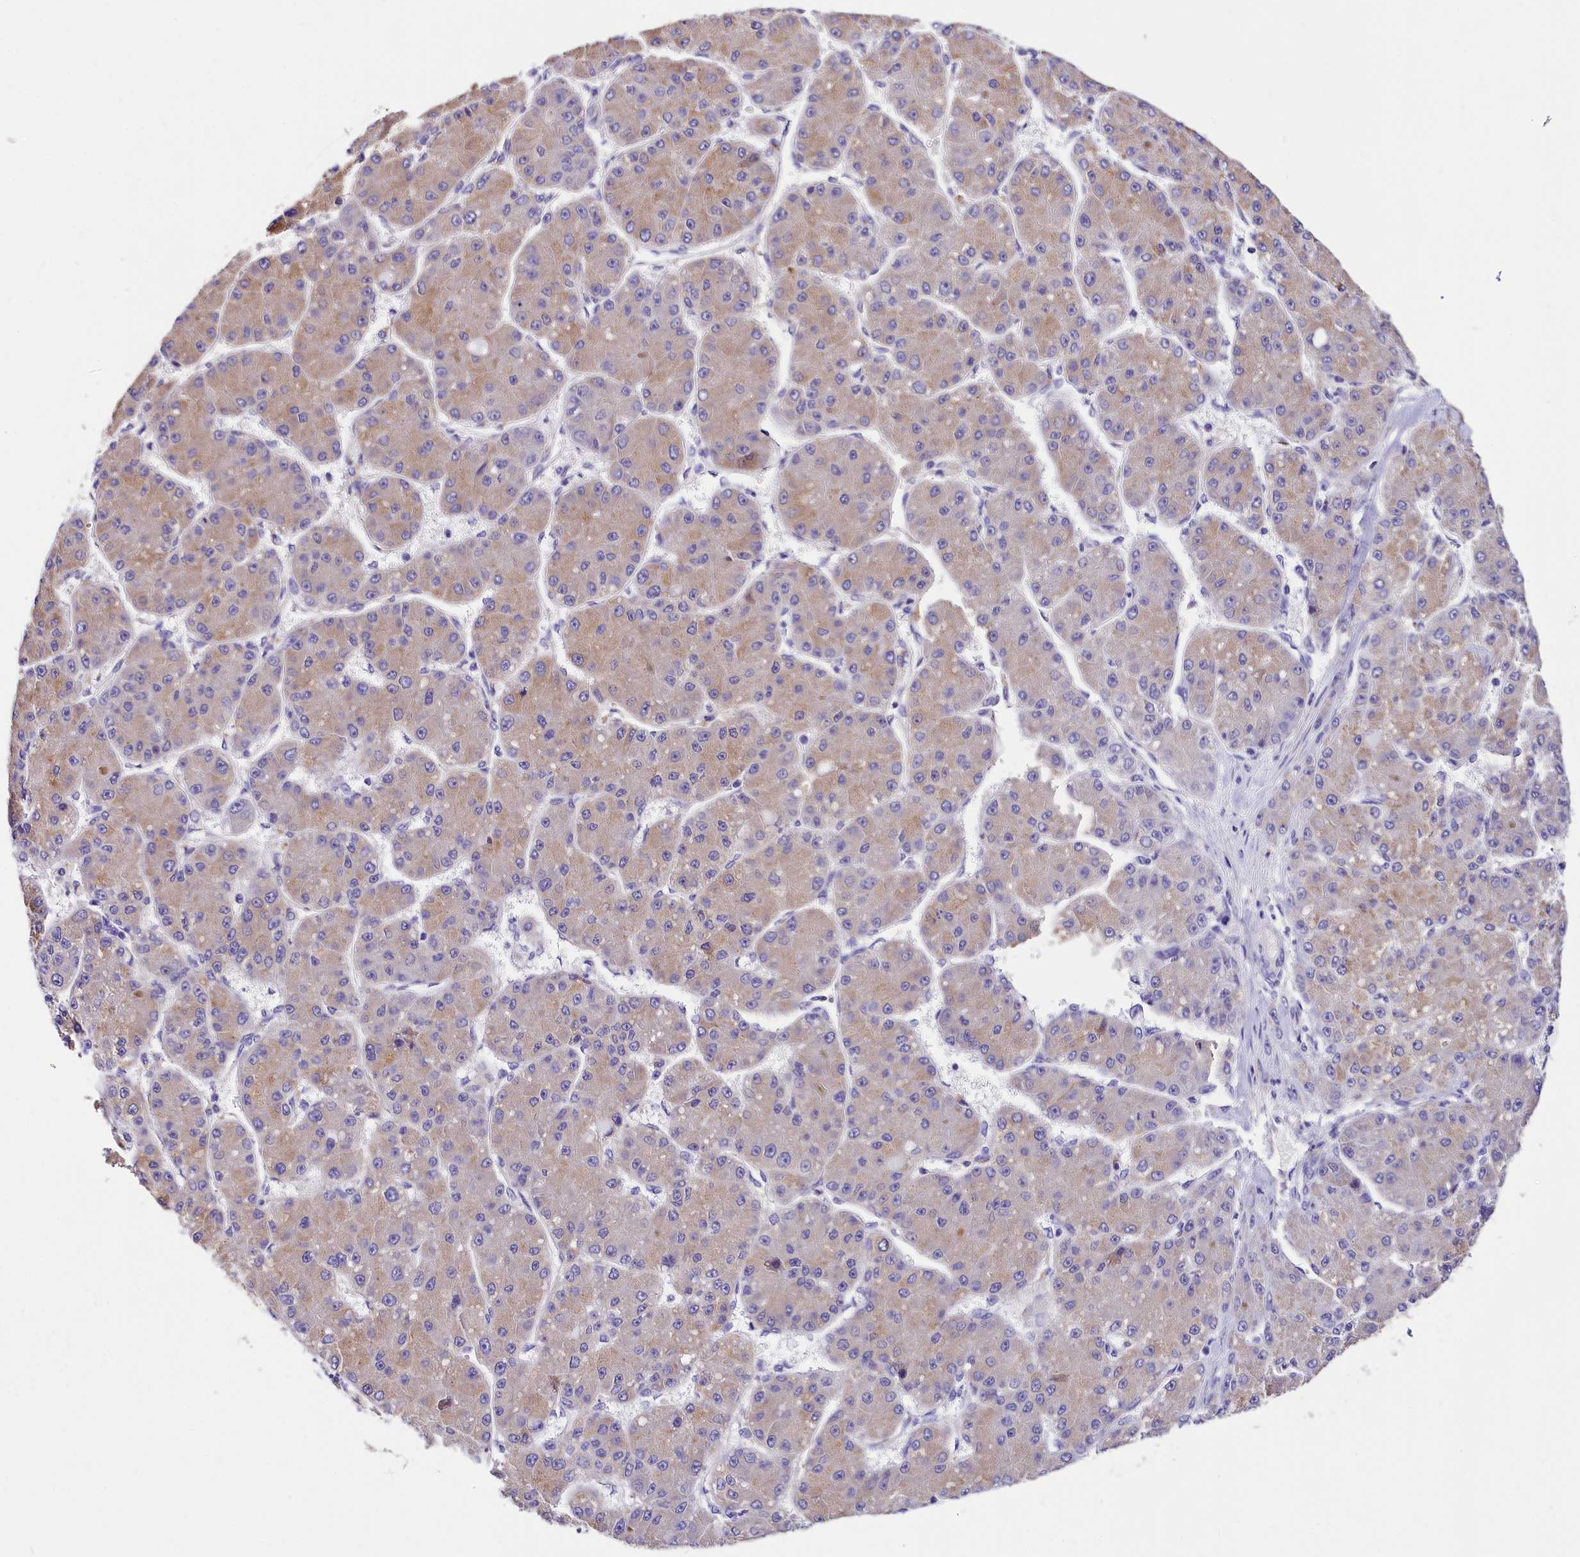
{"staining": {"intensity": "weak", "quantity": ">75%", "location": "cytoplasmic/membranous"}, "tissue": "liver cancer", "cell_type": "Tumor cells", "image_type": "cancer", "snomed": [{"axis": "morphology", "description": "Carcinoma, Hepatocellular, NOS"}, {"axis": "topography", "description": "Liver"}], "caption": "Liver cancer stained with DAB IHC reveals low levels of weak cytoplasmic/membranous positivity in approximately >75% of tumor cells.", "gene": "ACAA2", "patient": {"sex": "male", "age": 67}}